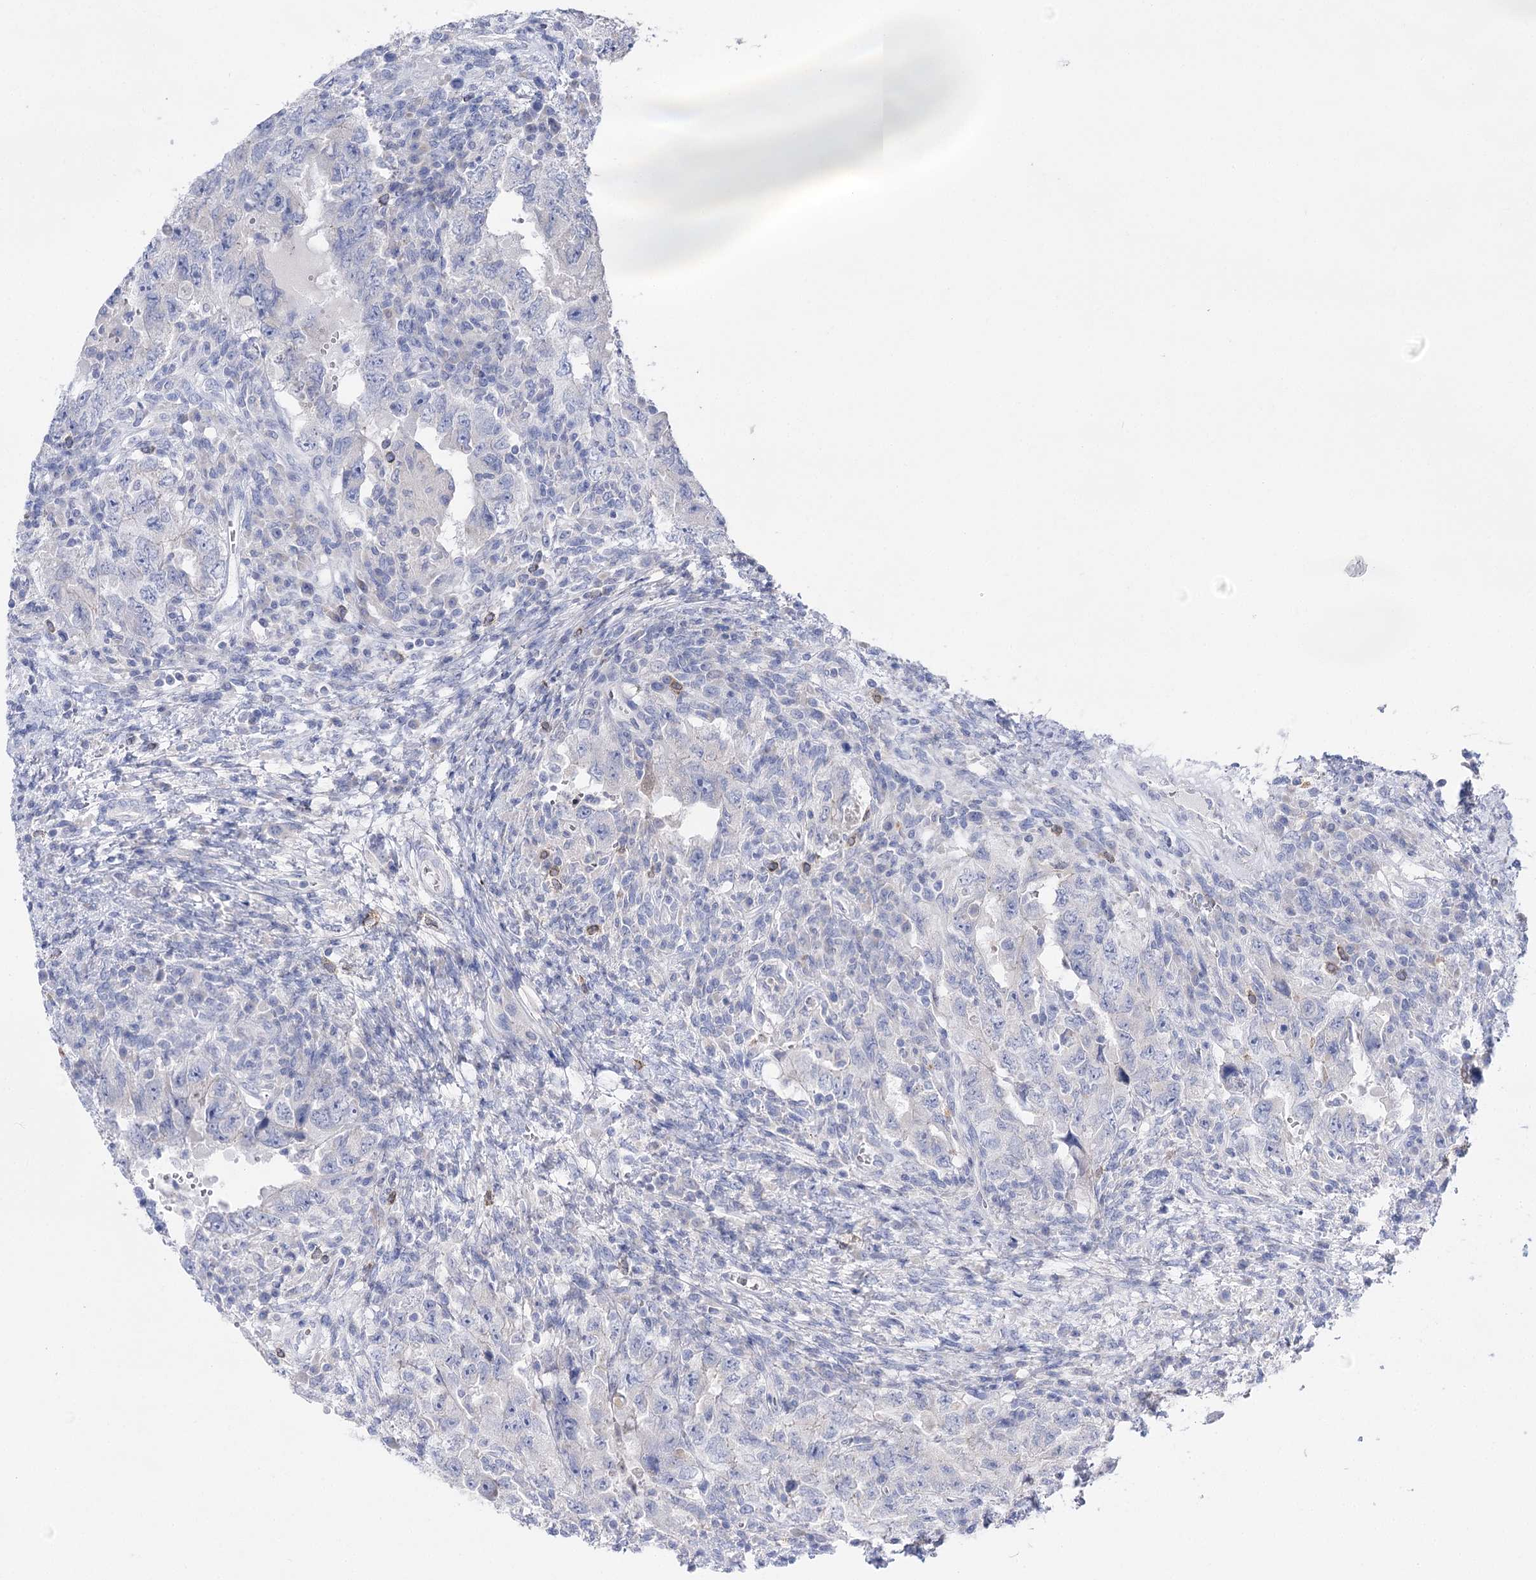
{"staining": {"intensity": "negative", "quantity": "none", "location": "none"}, "tissue": "testis cancer", "cell_type": "Tumor cells", "image_type": "cancer", "snomed": [{"axis": "morphology", "description": "Carcinoma, Embryonal, NOS"}, {"axis": "topography", "description": "Testis"}], "caption": "Testis cancer (embryonal carcinoma) was stained to show a protein in brown. There is no significant expression in tumor cells.", "gene": "NRAP", "patient": {"sex": "male", "age": 26}}